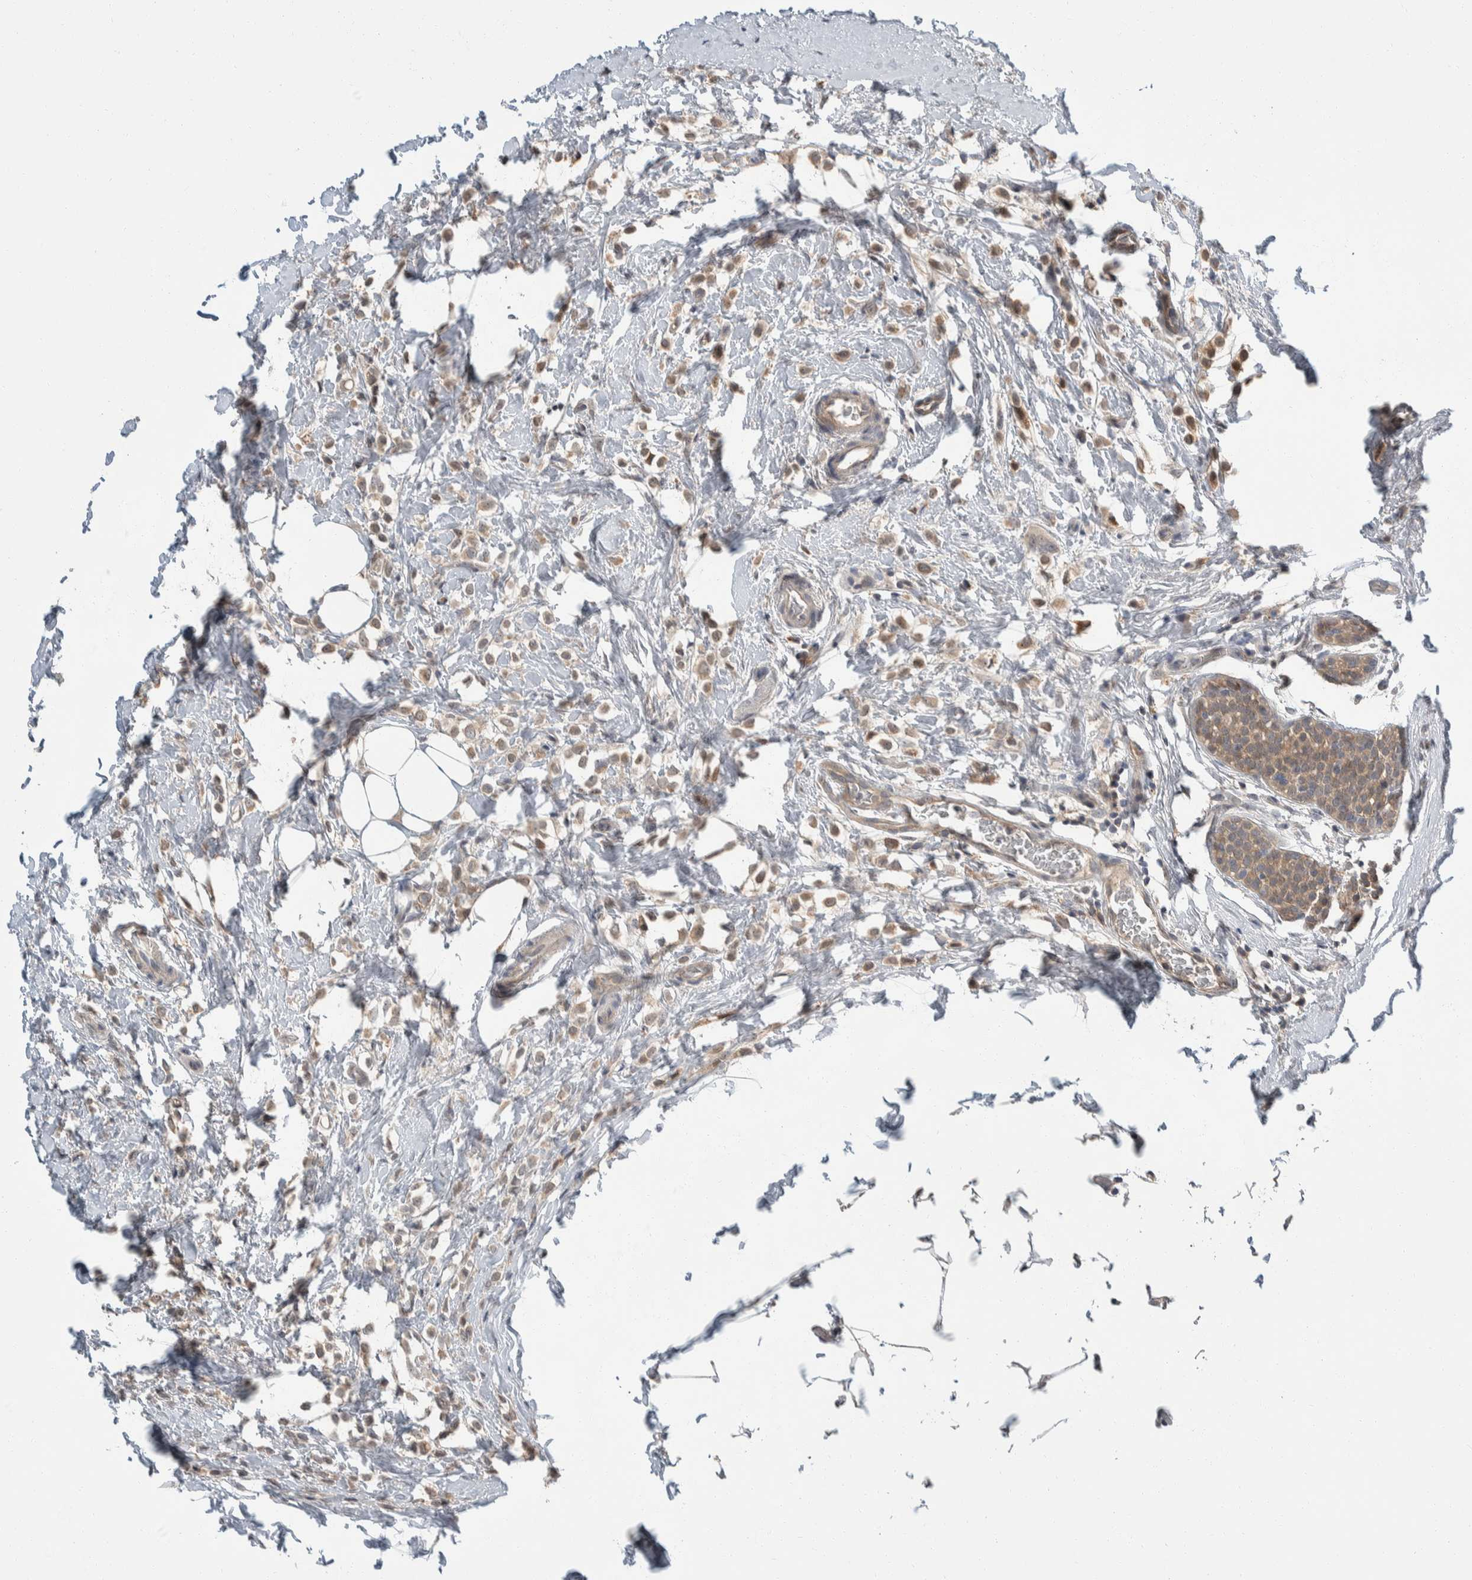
{"staining": {"intensity": "weak", "quantity": ">75%", "location": "cytoplasmic/membranous"}, "tissue": "breast cancer", "cell_type": "Tumor cells", "image_type": "cancer", "snomed": [{"axis": "morphology", "description": "Lobular carcinoma"}, {"axis": "topography", "description": "Breast"}], "caption": "Breast cancer stained with a brown dye reveals weak cytoplasmic/membranous positive positivity in approximately >75% of tumor cells.", "gene": "SHPK", "patient": {"sex": "female", "age": 50}}